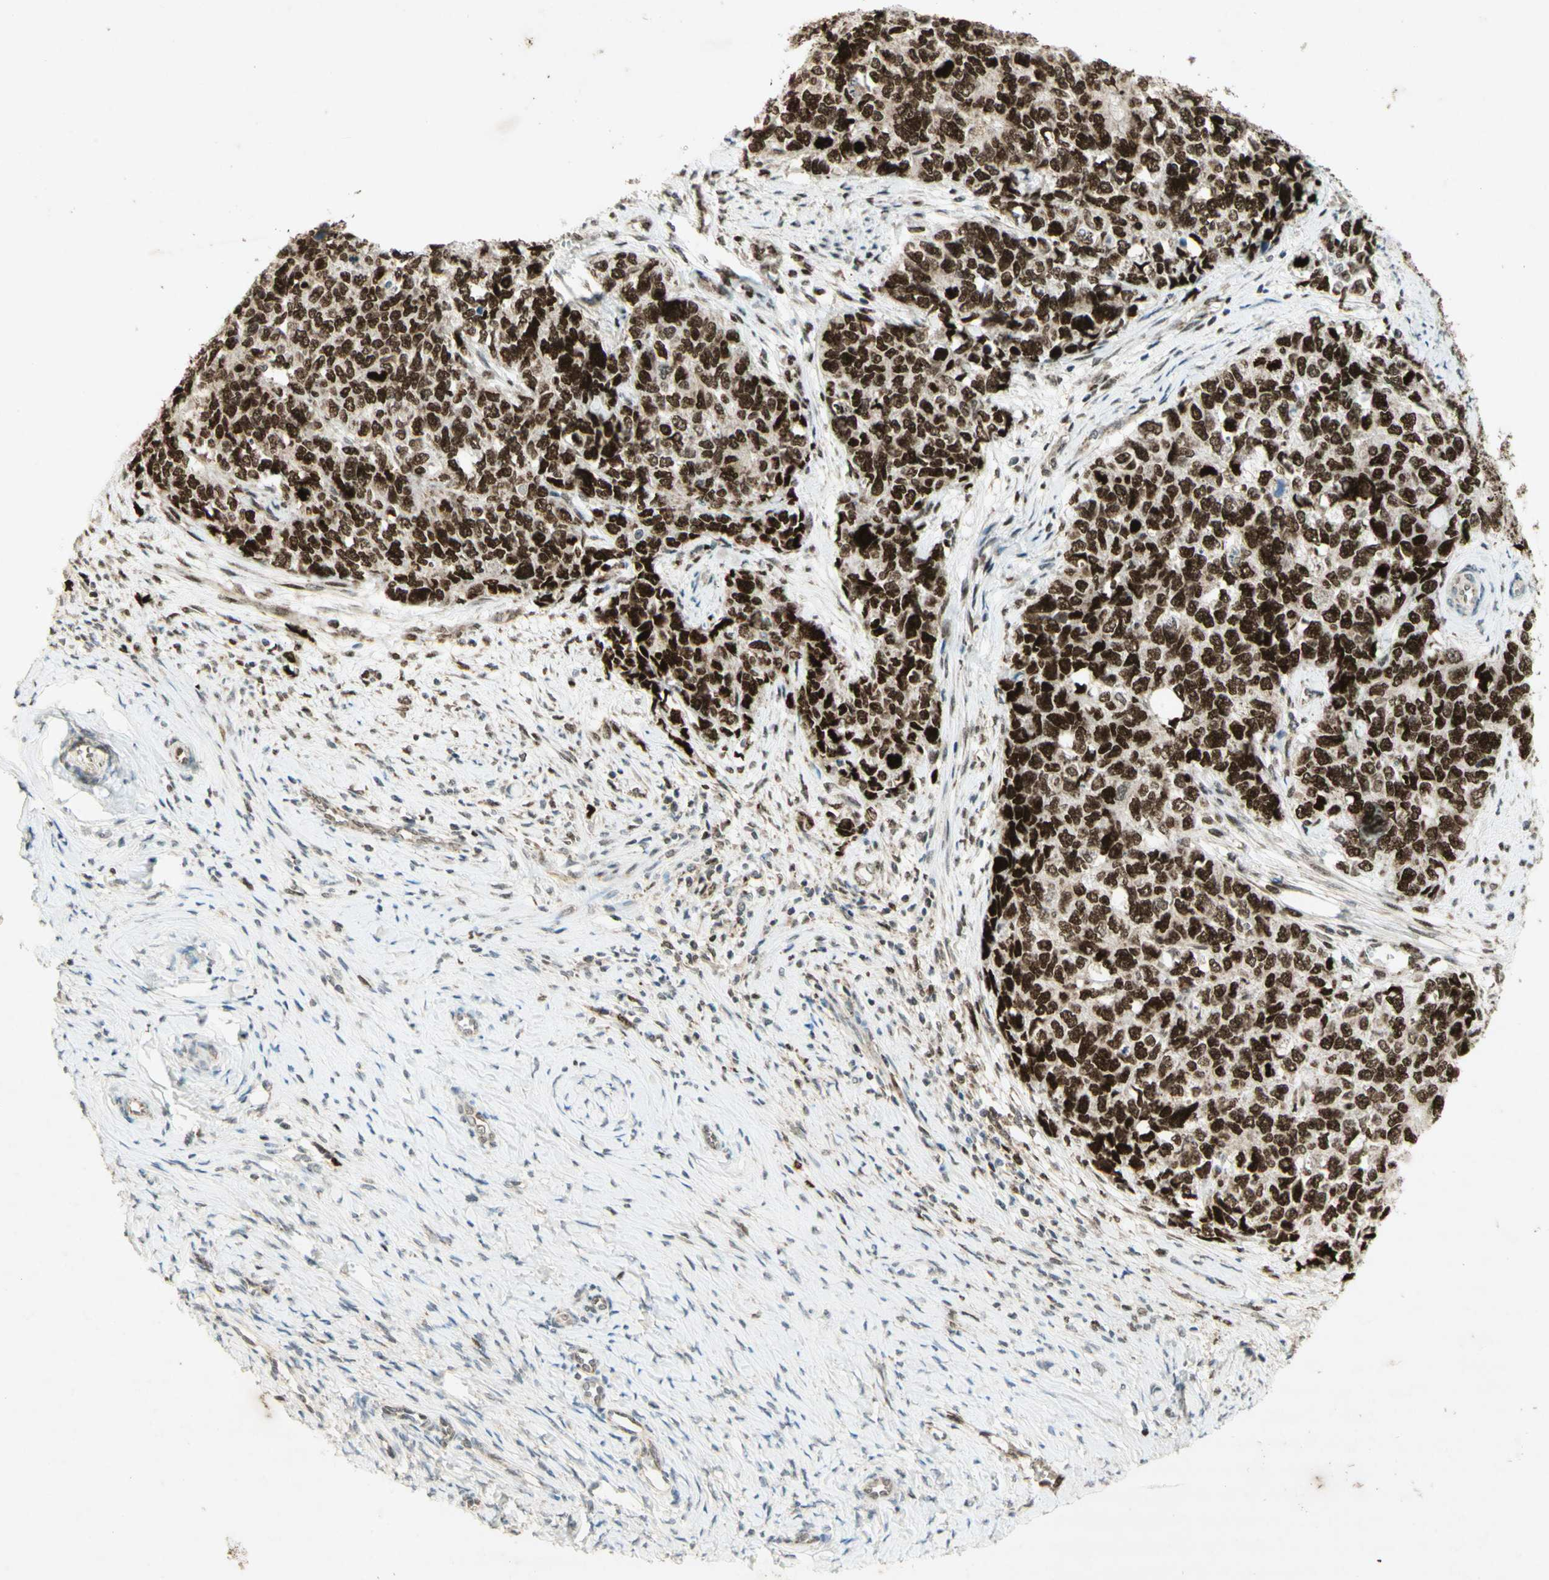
{"staining": {"intensity": "strong", "quantity": ">75%", "location": "nuclear"}, "tissue": "cervical cancer", "cell_type": "Tumor cells", "image_type": "cancer", "snomed": [{"axis": "morphology", "description": "Squamous cell carcinoma, NOS"}, {"axis": "topography", "description": "Cervix"}], "caption": "A high-resolution photomicrograph shows immunohistochemistry (IHC) staining of cervical cancer, which demonstrates strong nuclear positivity in approximately >75% of tumor cells.", "gene": "DNMT3A", "patient": {"sex": "female", "age": 63}}